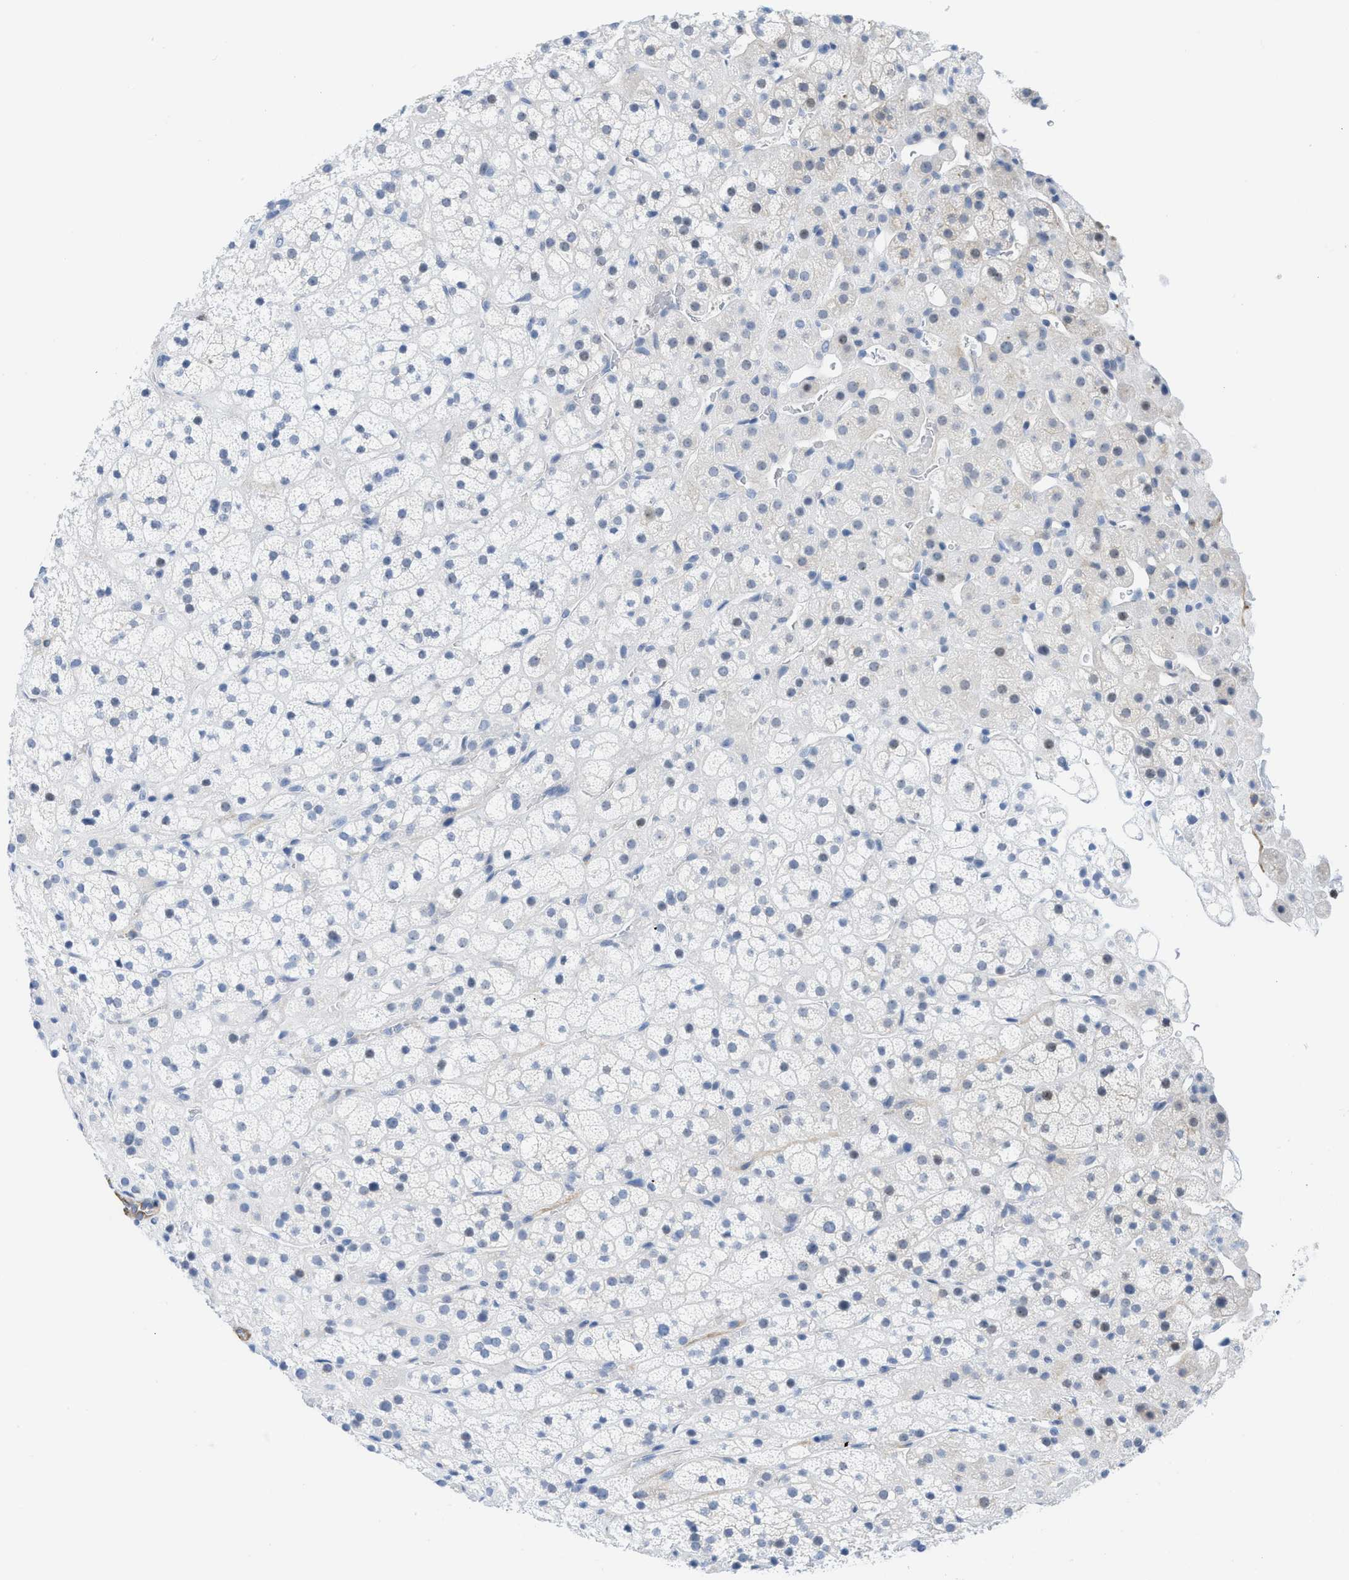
{"staining": {"intensity": "negative", "quantity": "none", "location": "none"}, "tissue": "adrenal gland", "cell_type": "Glandular cells", "image_type": "normal", "snomed": [{"axis": "morphology", "description": "Normal tissue, NOS"}, {"axis": "topography", "description": "Adrenal gland"}], "caption": "High magnification brightfield microscopy of benign adrenal gland stained with DAB (brown) and counterstained with hematoxylin (blue): glandular cells show no significant expression. The staining is performed using DAB (3,3'-diaminobenzidine) brown chromogen with nuclei counter-stained in using hematoxylin.", "gene": "TUB", "patient": {"sex": "male", "age": 56}}